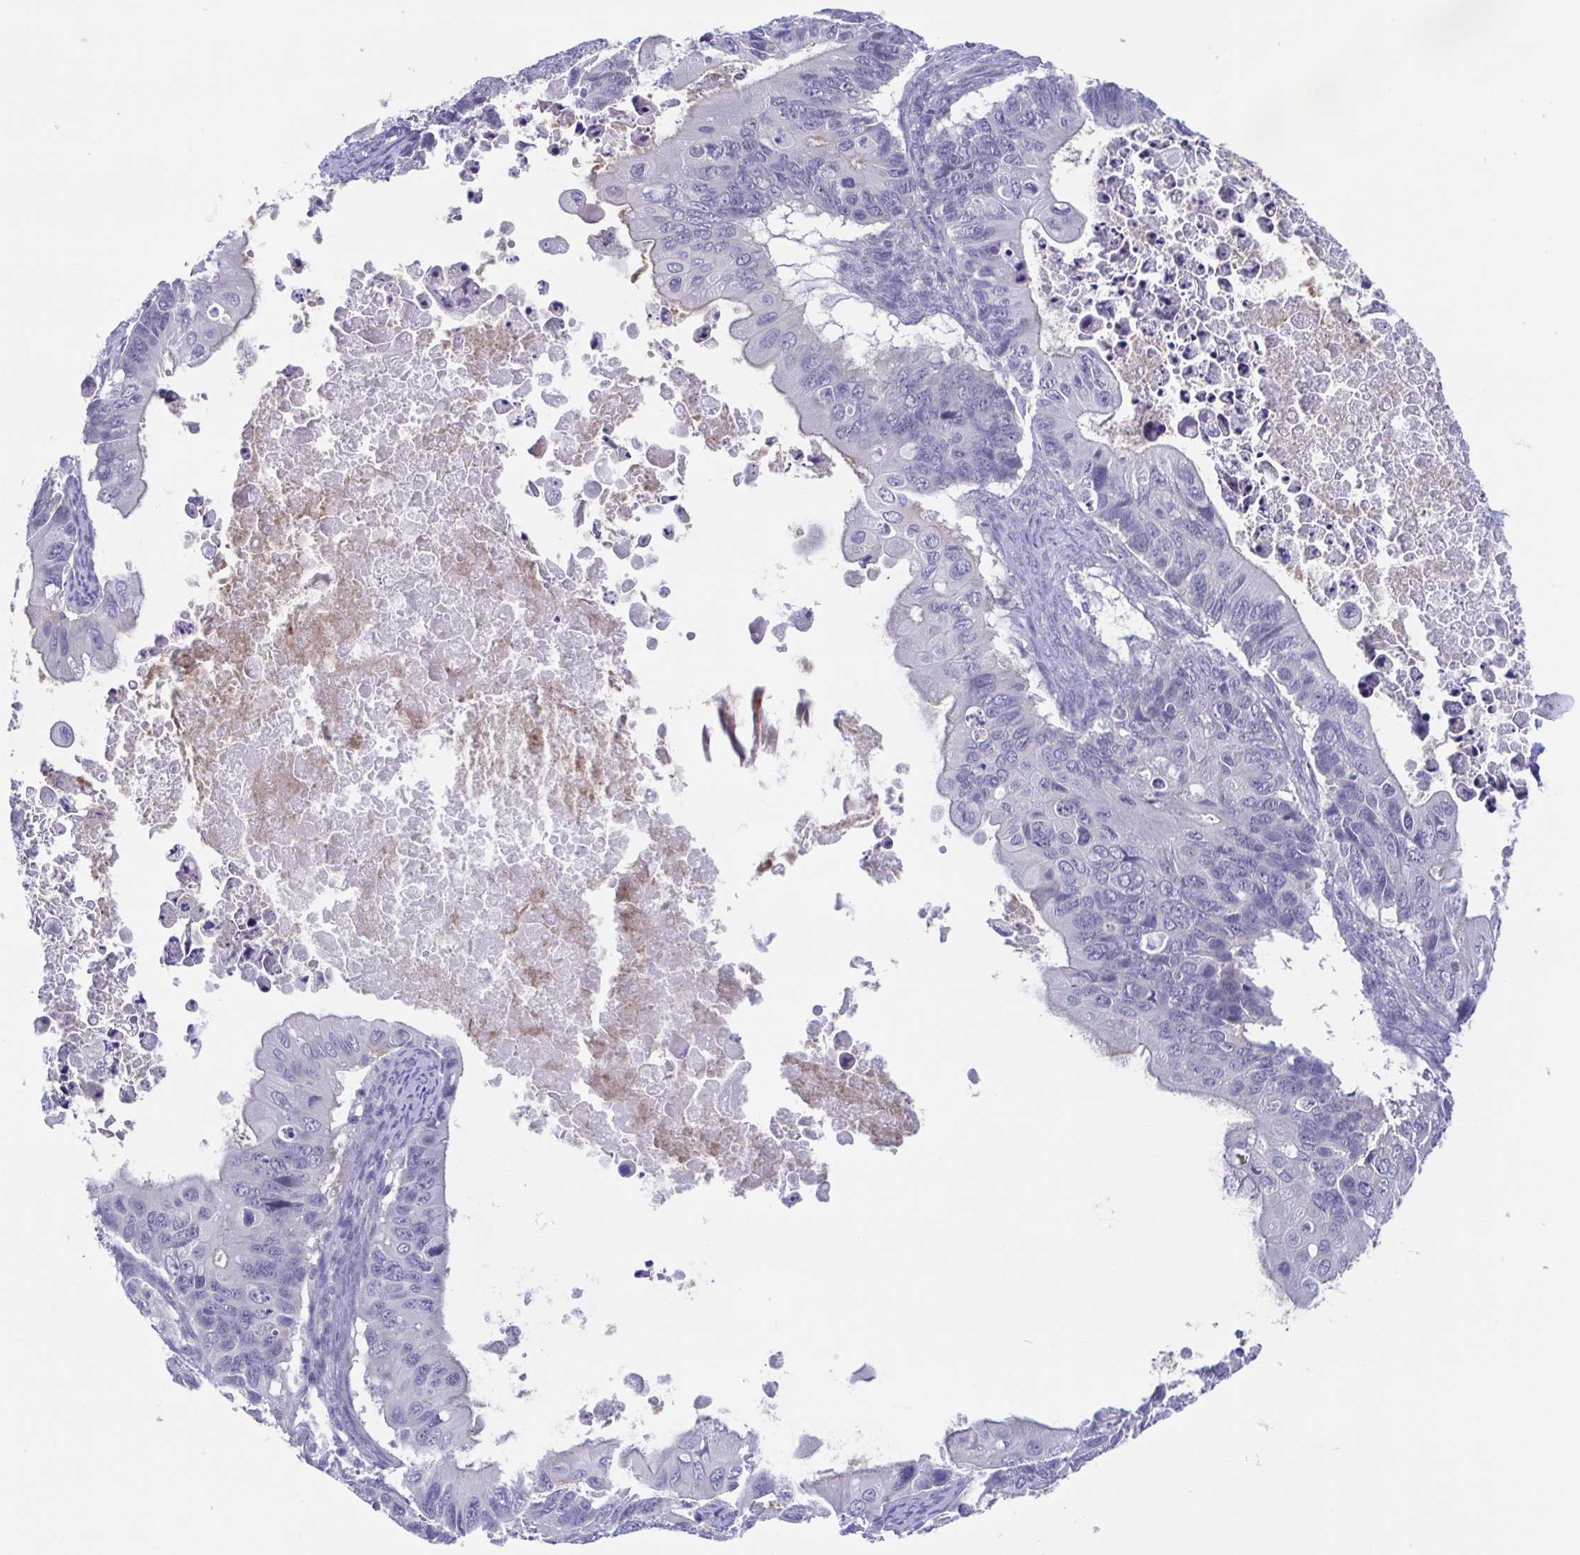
{"staining": {"intensity": "negative", "quantity": "none", "location": "none"}, "tissue": "ovarian cancer", "cell_type": "Tumor cells", "image_type": "cancer", "snomed": [{"axis": "morphology", "description": "Cystadenocarcinoma, mucinous, NOS"}, {"axis": "topography", "description": "Ovary"}], "caption": "High power microscopy image of an immunohistochemistry image of ovarian cancer (mucinous cystadenocarcinoma), revealing no significant expression in tumor cells.", "gene": "TEX12", "patient": {"sex": "female", "age": 64}}